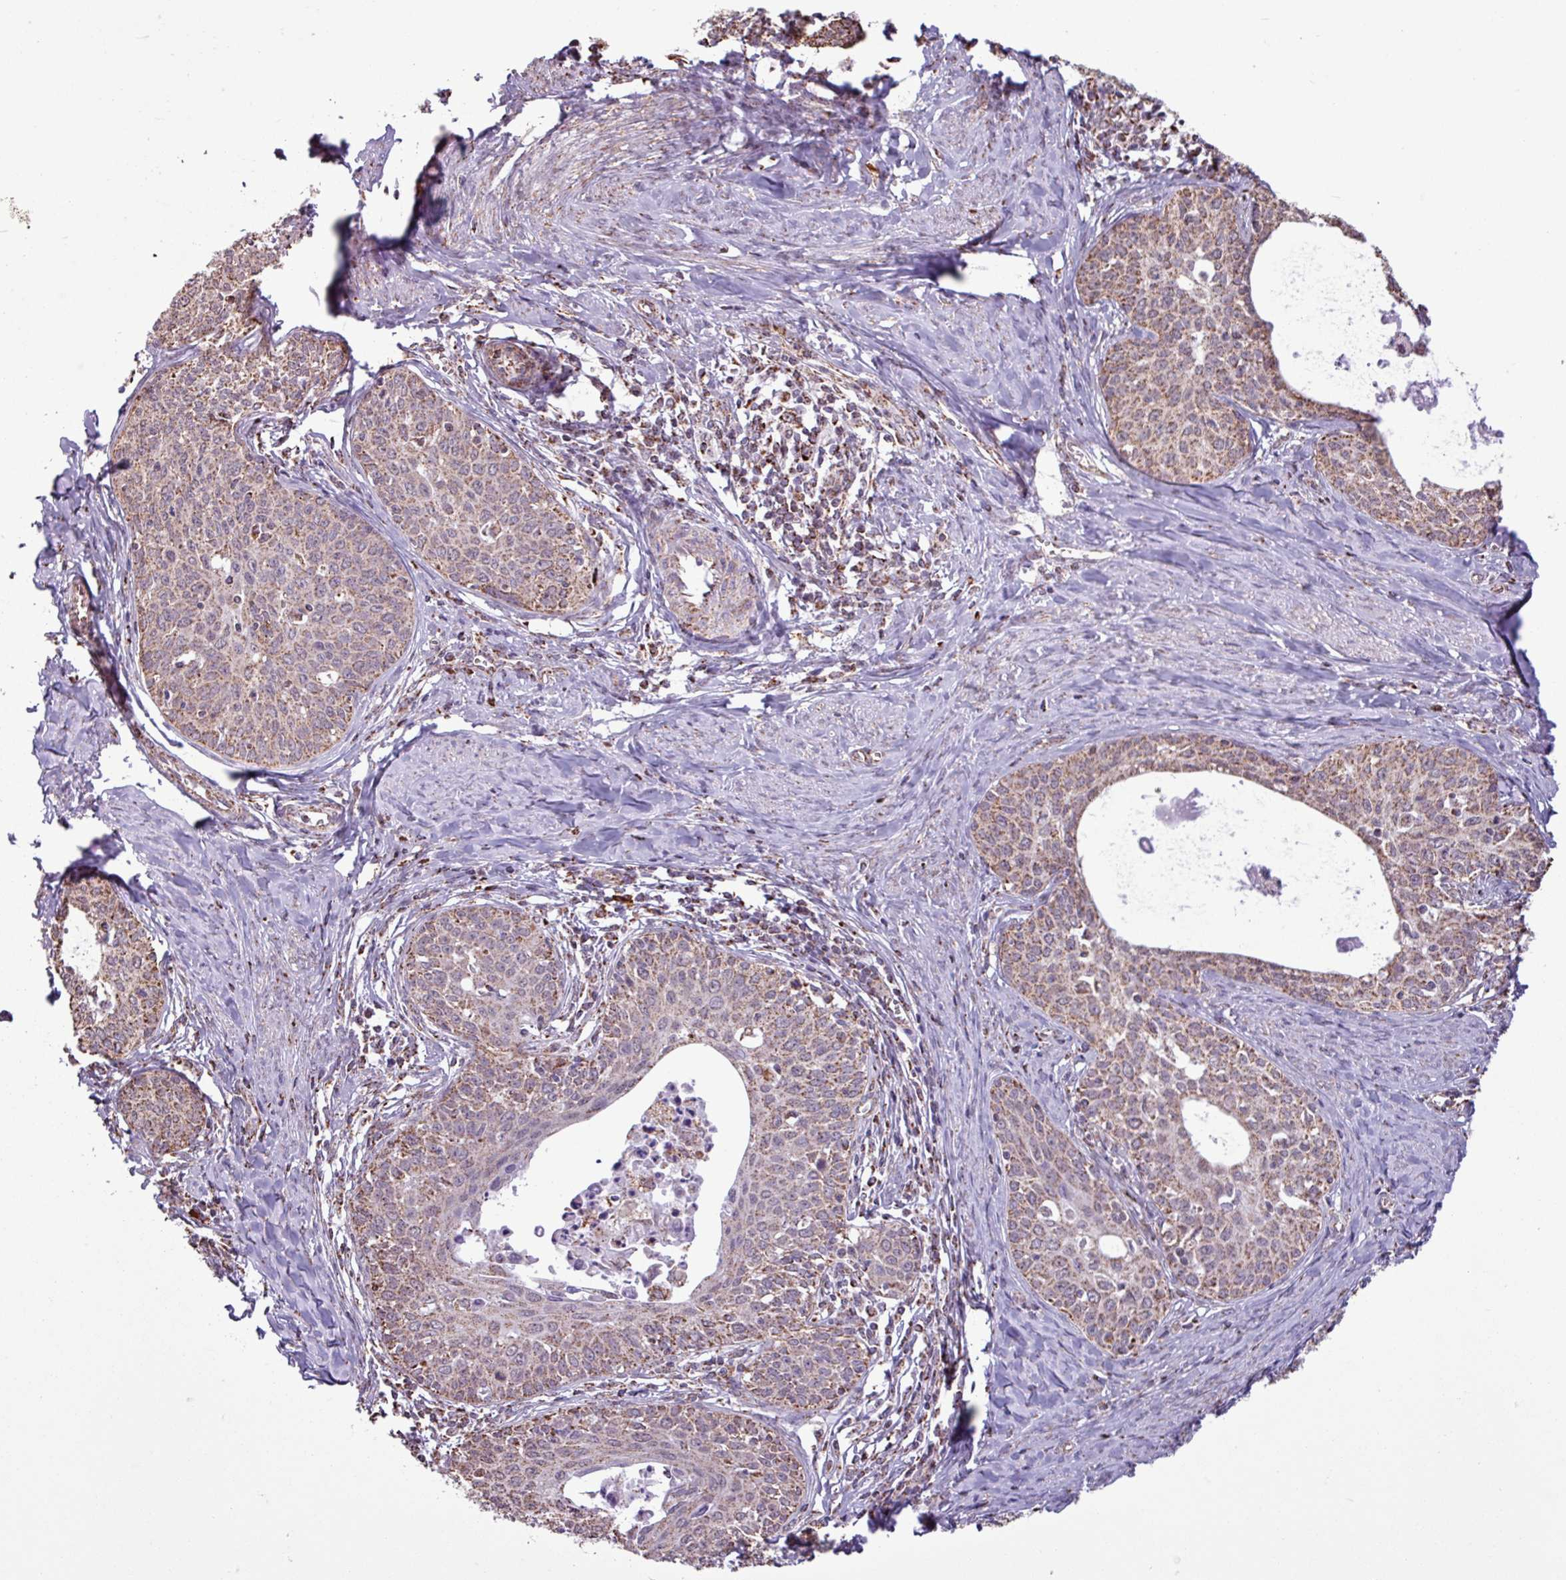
{"staining": {"intensity": "moderate", "quantity": ">75%", "location": "cytoplasmic/membranous"}, "tissue": "cervical cancer", "cell_type": "Tumor cells", "image_type": "cancer", "snomed": [{"axis": "morphology", "description": "Squamous cell carcinoma, NOS"}, {"axis": "morphology", "description": "Adenocarcinoma, NOS"}, {"axis": "topography", "description": "Cervix"}], "caption": "A high-resolution image shows immunohistochemistry staining of adenocarcinoma (cervical), which reveals moderate cytoplasmic/membranous positivity in about >75% of tumor cells.", "gene": "ALG8", "patient": {"sex": "female", "age": 52}}